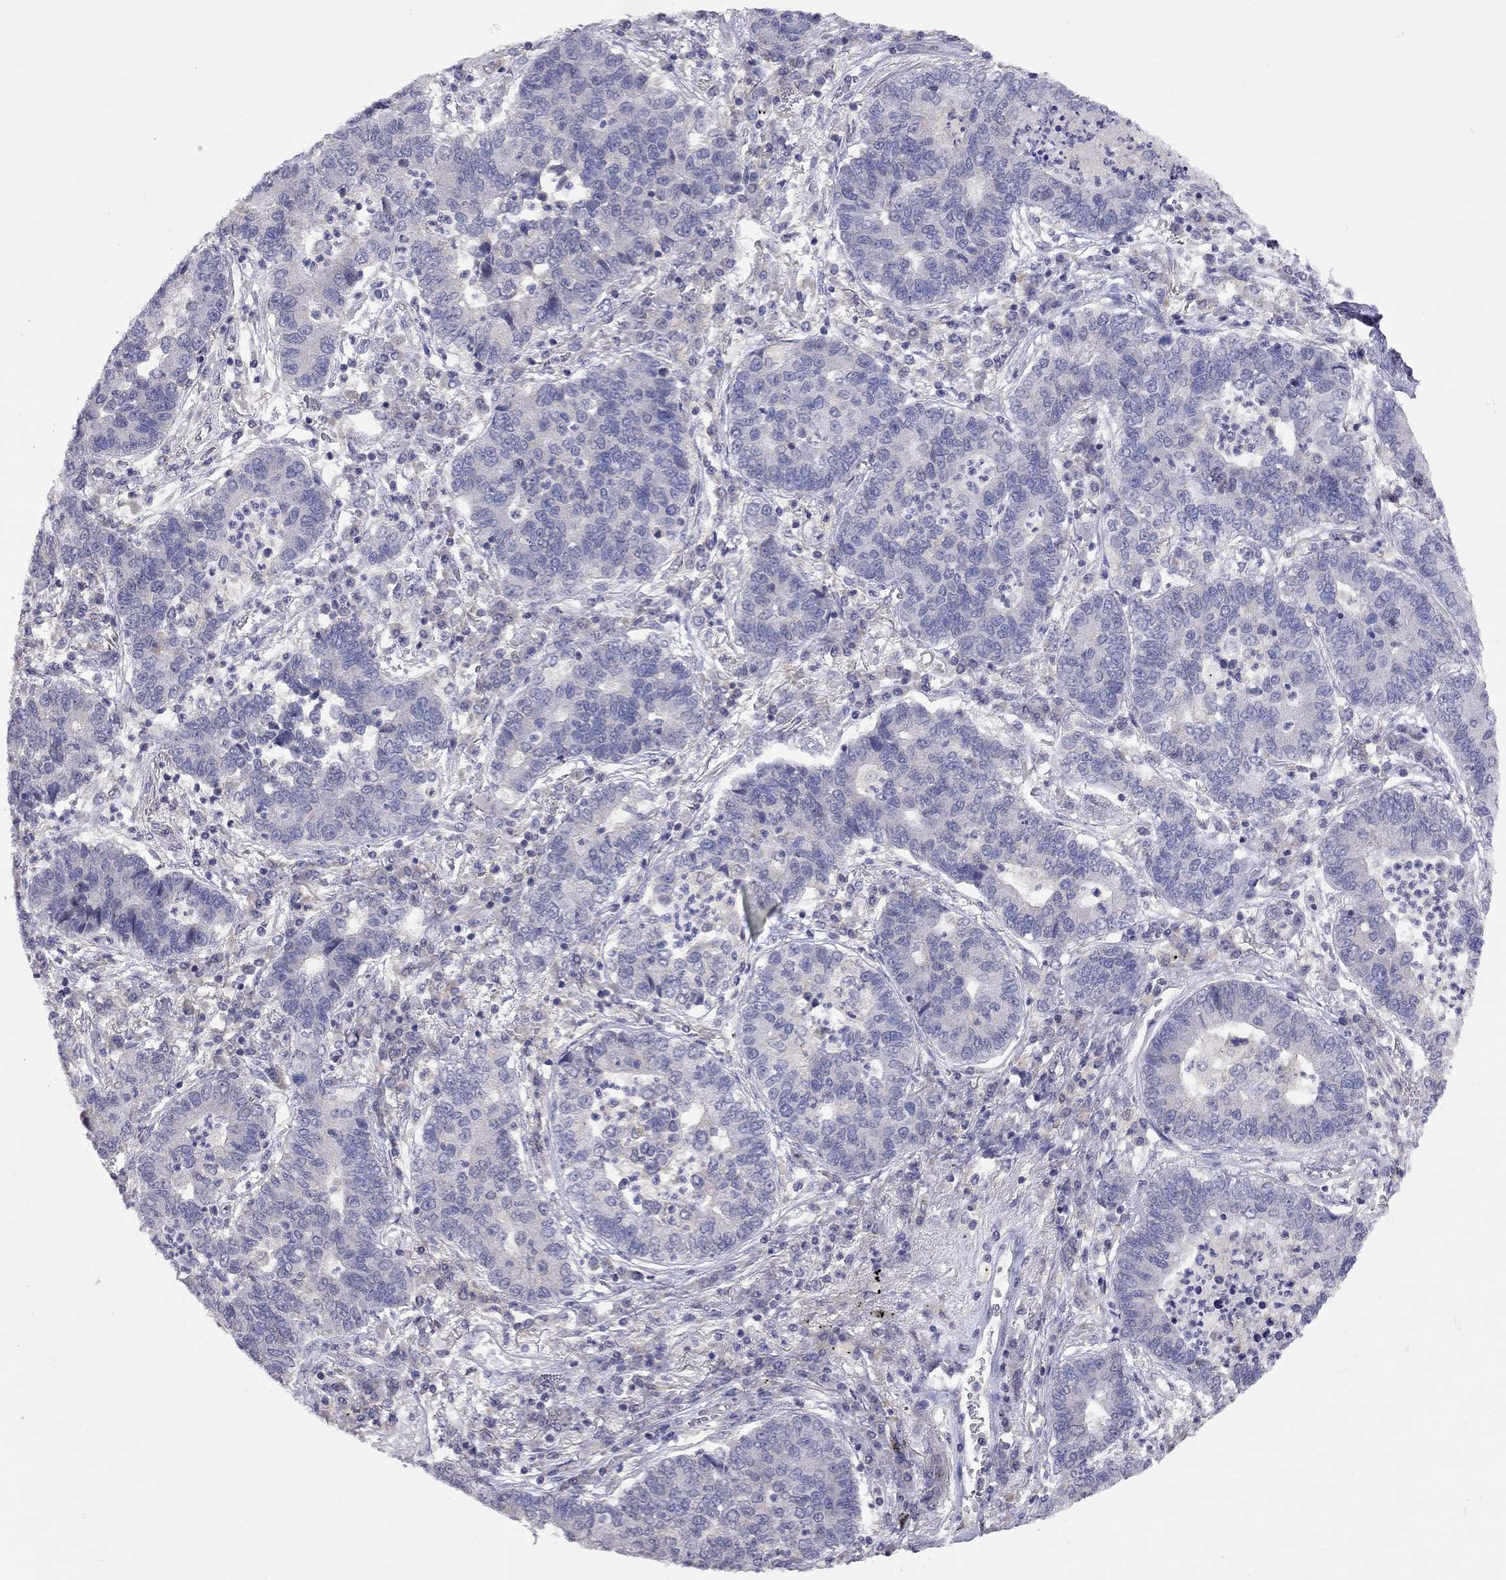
{"staining": {"intensity": "negative", "quantity": "none", "location": "none"}, "tissue": "lung cancer", "cell_type": "Tumor cells", "image_type": "cancer", "snomed": [{"axis": "morphology", "description": "Adenocarcinoma, NOS"}, {"axis": "topography", "description": "Lung"}], "caption": "Immunohistochemistry (IHC) of human lung adenocarcinoma displays no expression in tumor cells.", "gene": "RTP5", "patient": {"sex": "female", "age": 57}}